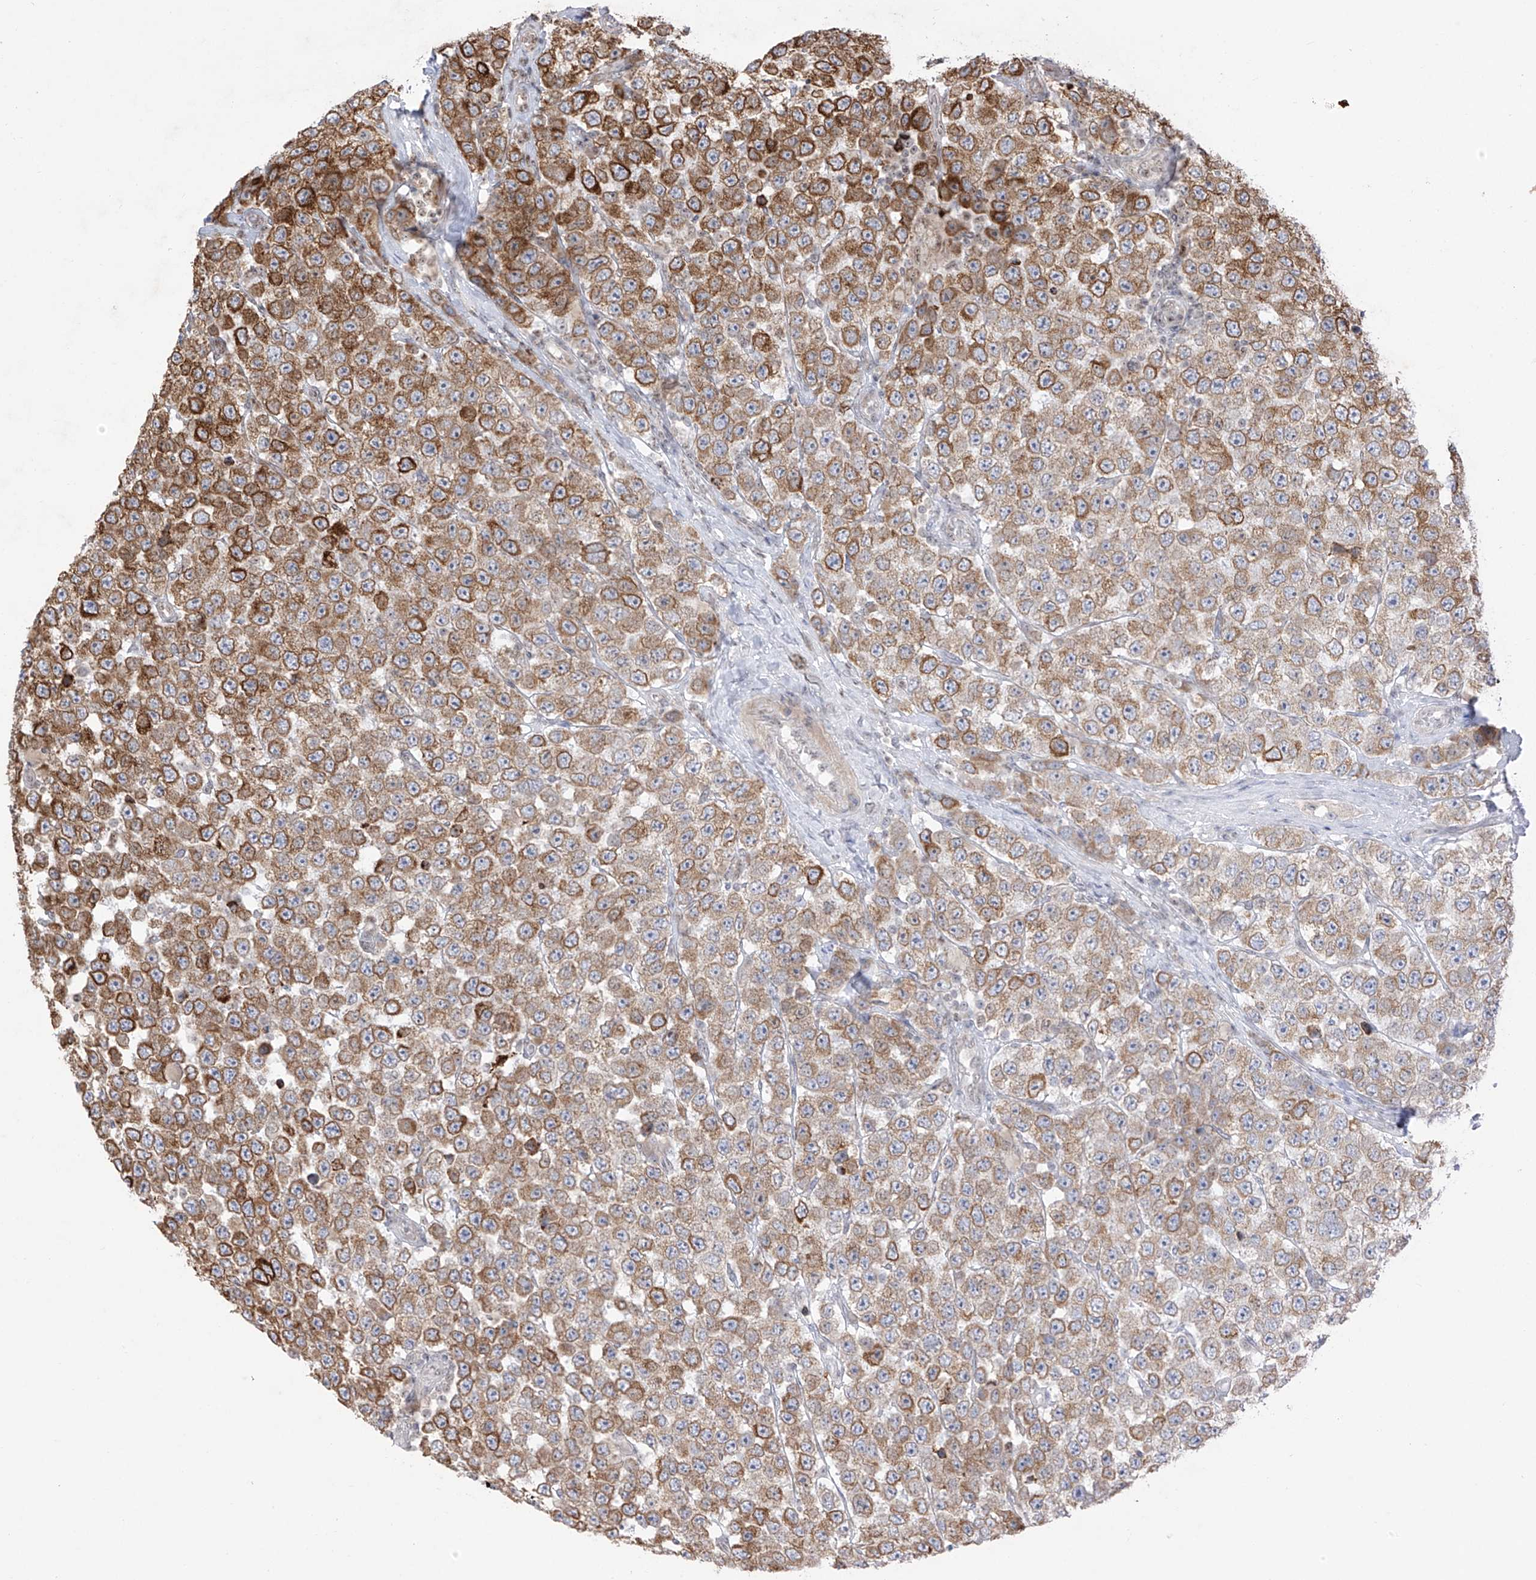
{"staining": {"intensity": "strong", "quantity": ">75%", "location": "cytoplasmic/membranous"}, "tissue": "testis cancer", "cell_type": "Tumor cells", "image_type": "cancer", "snomed": [{"axis": "morphology", "description": "Seminoma, NOS"}, {"axis": "topography", "description": "Testis"}], "caption": "IHC histopathology image of neoplastic tissue: testis cancer (seminoma) stained using immunohistochemistry demonstrates high levels of strong protein expression localized specifically in the cytoplasmic/membranous of tumor cells, appearing as a cytoplasmic/membranous brown color.", "gene": "ZBTB8A", "patient": {"sex": "male", "age": 28}}